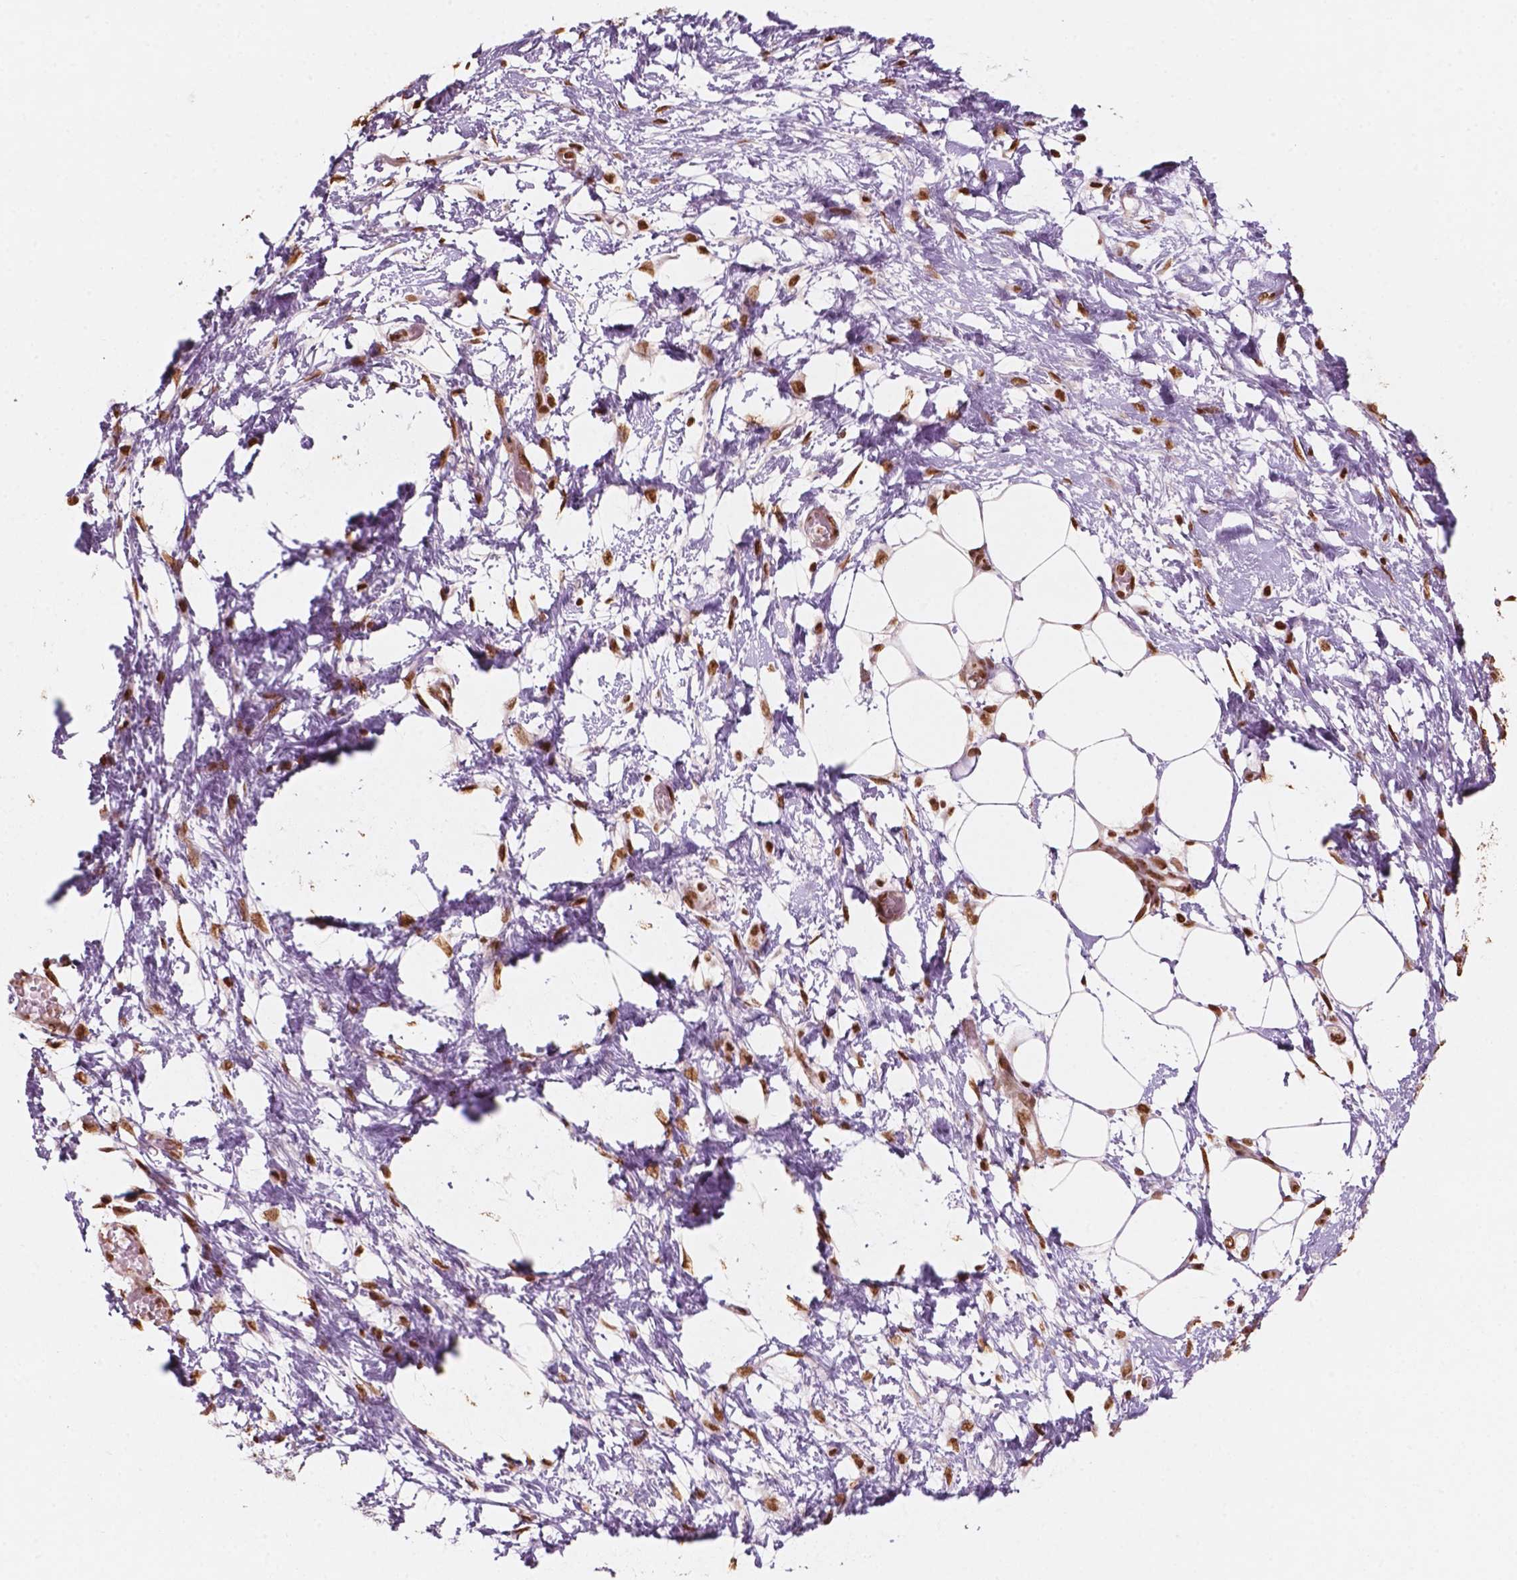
{"staining": {"intensity": "moderate", "quantity": ">75%", "location": "nuclear"}, "tissue": "pancreatic cancer", "cell_type": "Tumor cells", "image_type": "cancer", "snomed": [{"axis": "morphology", "description": "Adenocarcinoma, NOS"}, {"axis": "topography", "description": "Pancreas"}], "caption": "Immunohistochemical staining of pancreatic adenocarcinoma reveals medium levels of moderate nuclear positivity in about >75% of tumor cells. Nuclei are stained in blue.", "gene": "GTF3C5", "patient": {"sex": "female", "age": 72}}